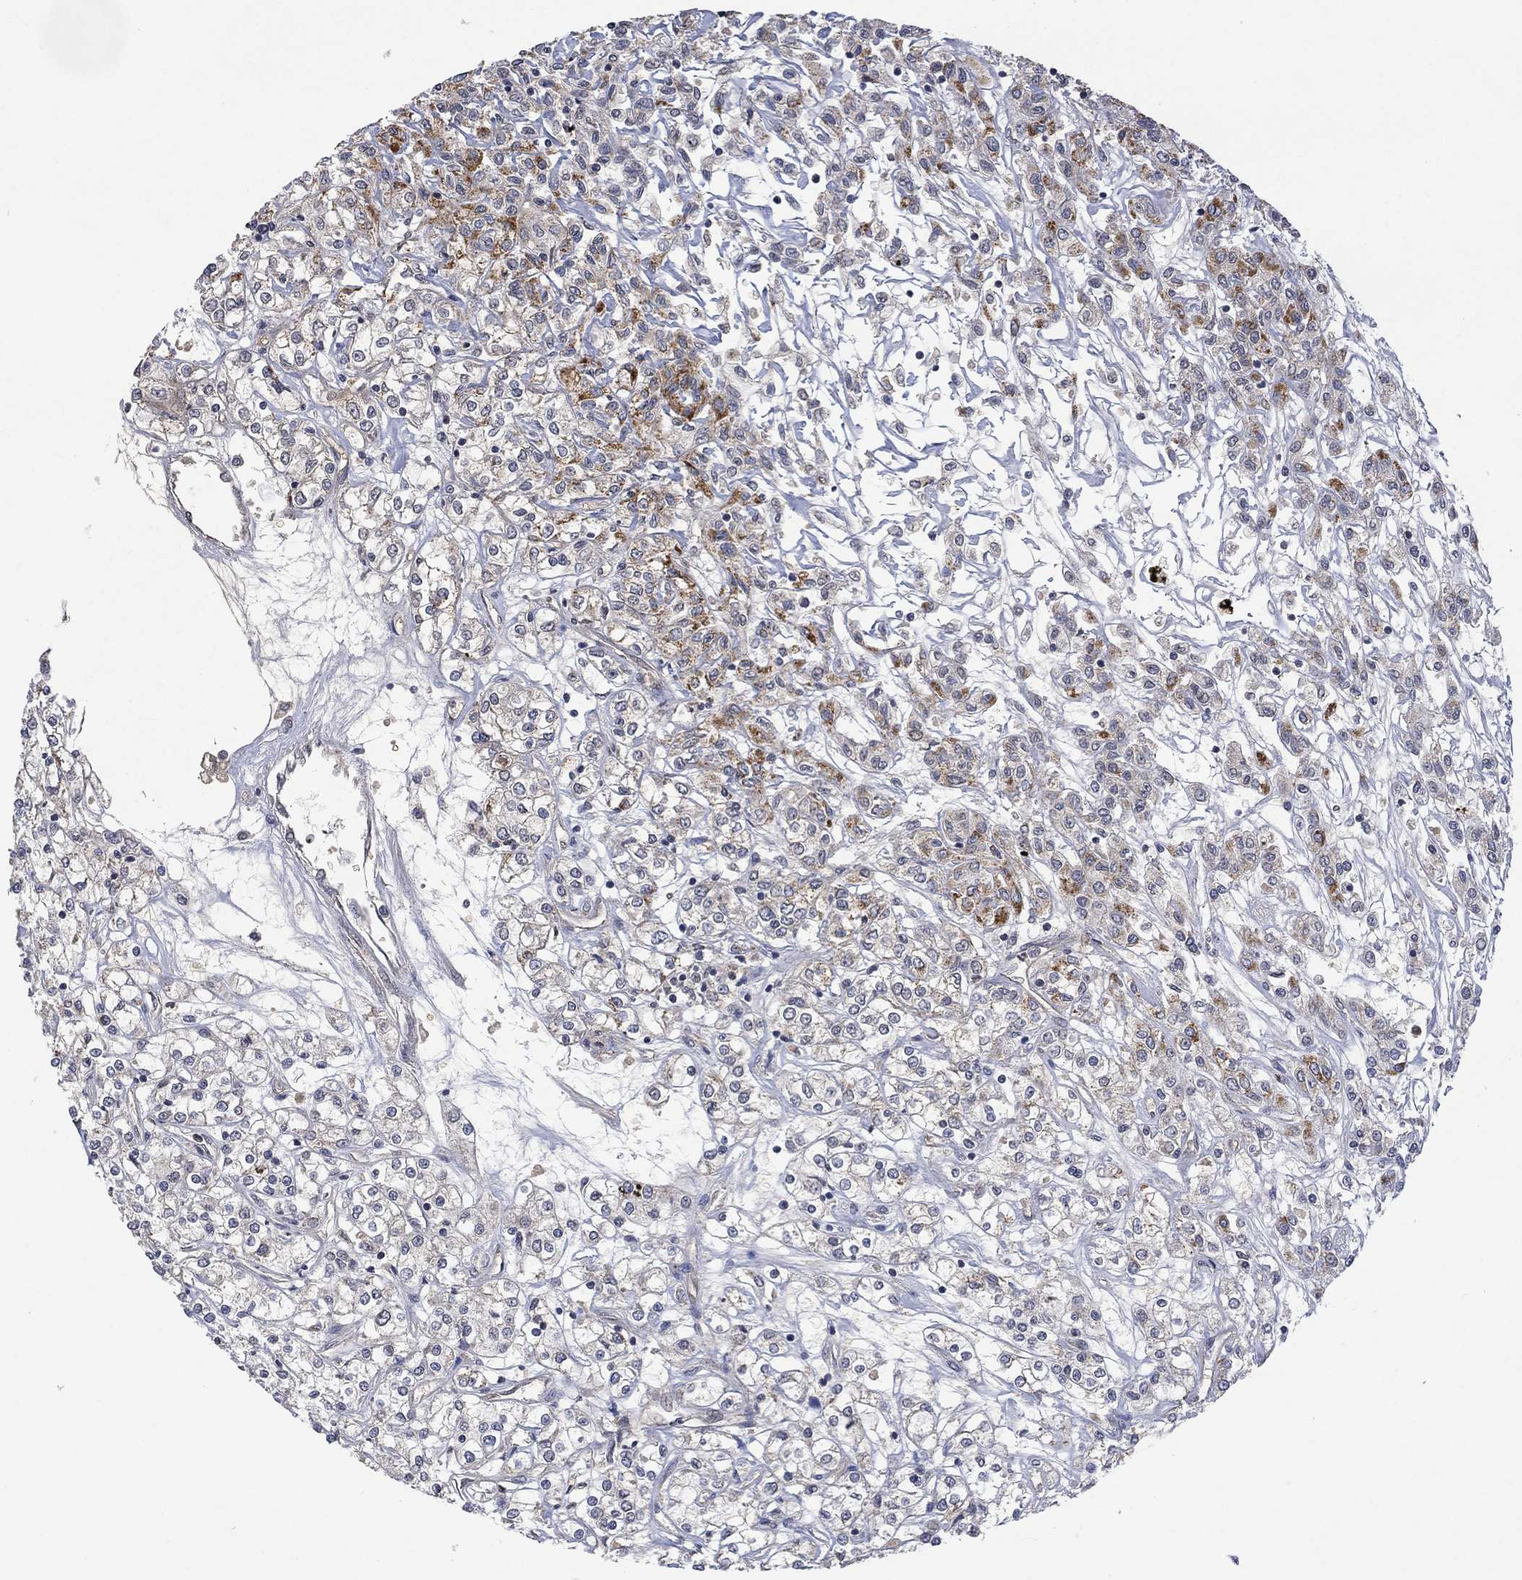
{"staining": {"intensity": "moderate", "quantity": "<25%", "location": "cytoplasmic/membranous"}, "tissue": "renal cancer", "cell_type": "Tumor cells", "image_type": "cancer", "snomed": [{"axis": "morphology", "description": "Adenocarcinoma, NOS"}, {"axis": "topography", "description": "Kidney"}], "caption": "Protein staining of renal adenocarcinoma tissue displays moderate cytoplasmic/membranous staining in about <25% of tumor cells.", "gene": "GRIN2D", "patient": {"sex": "female", "age": 59}}